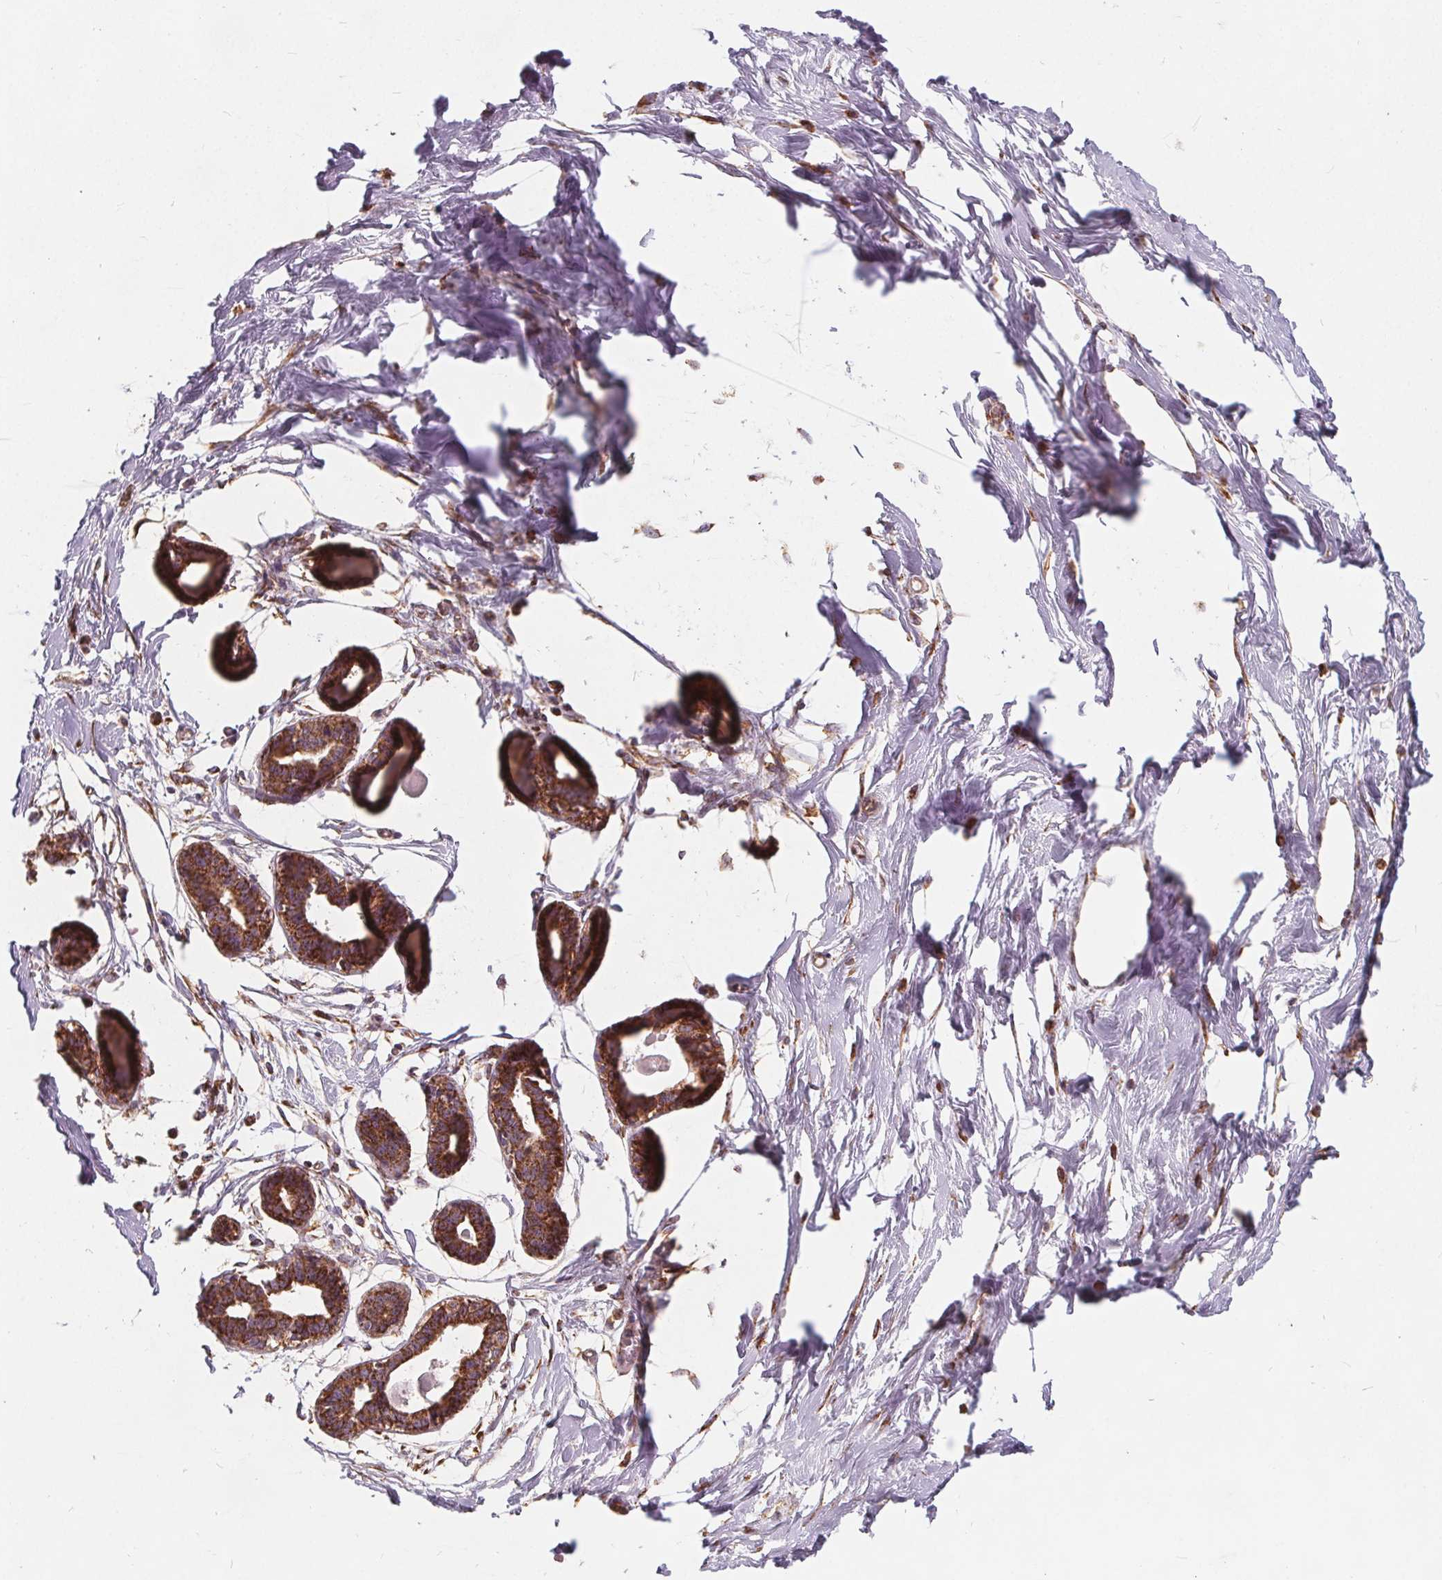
{"staining": {"intensity": "moderate", "quantity": "<25%", "location": "cytoplasmic/membranous"}, "tissue": "breast", "cell_type": "Adipocytes", "image_type": "normal", "snomed": [{"axis": "morphology", "description": "Normal tissue, NOS"}, {"axis": "topography", "description": "Breast"}], "caption": "DAB immunohistochemical staining of normal breast demonstrates moderate cytoplasmic/membranous protein positivity in approximately <25% of adipocytes.", "gene": "PLSCR3", "patient": {"sex": "female", "age": 45}}